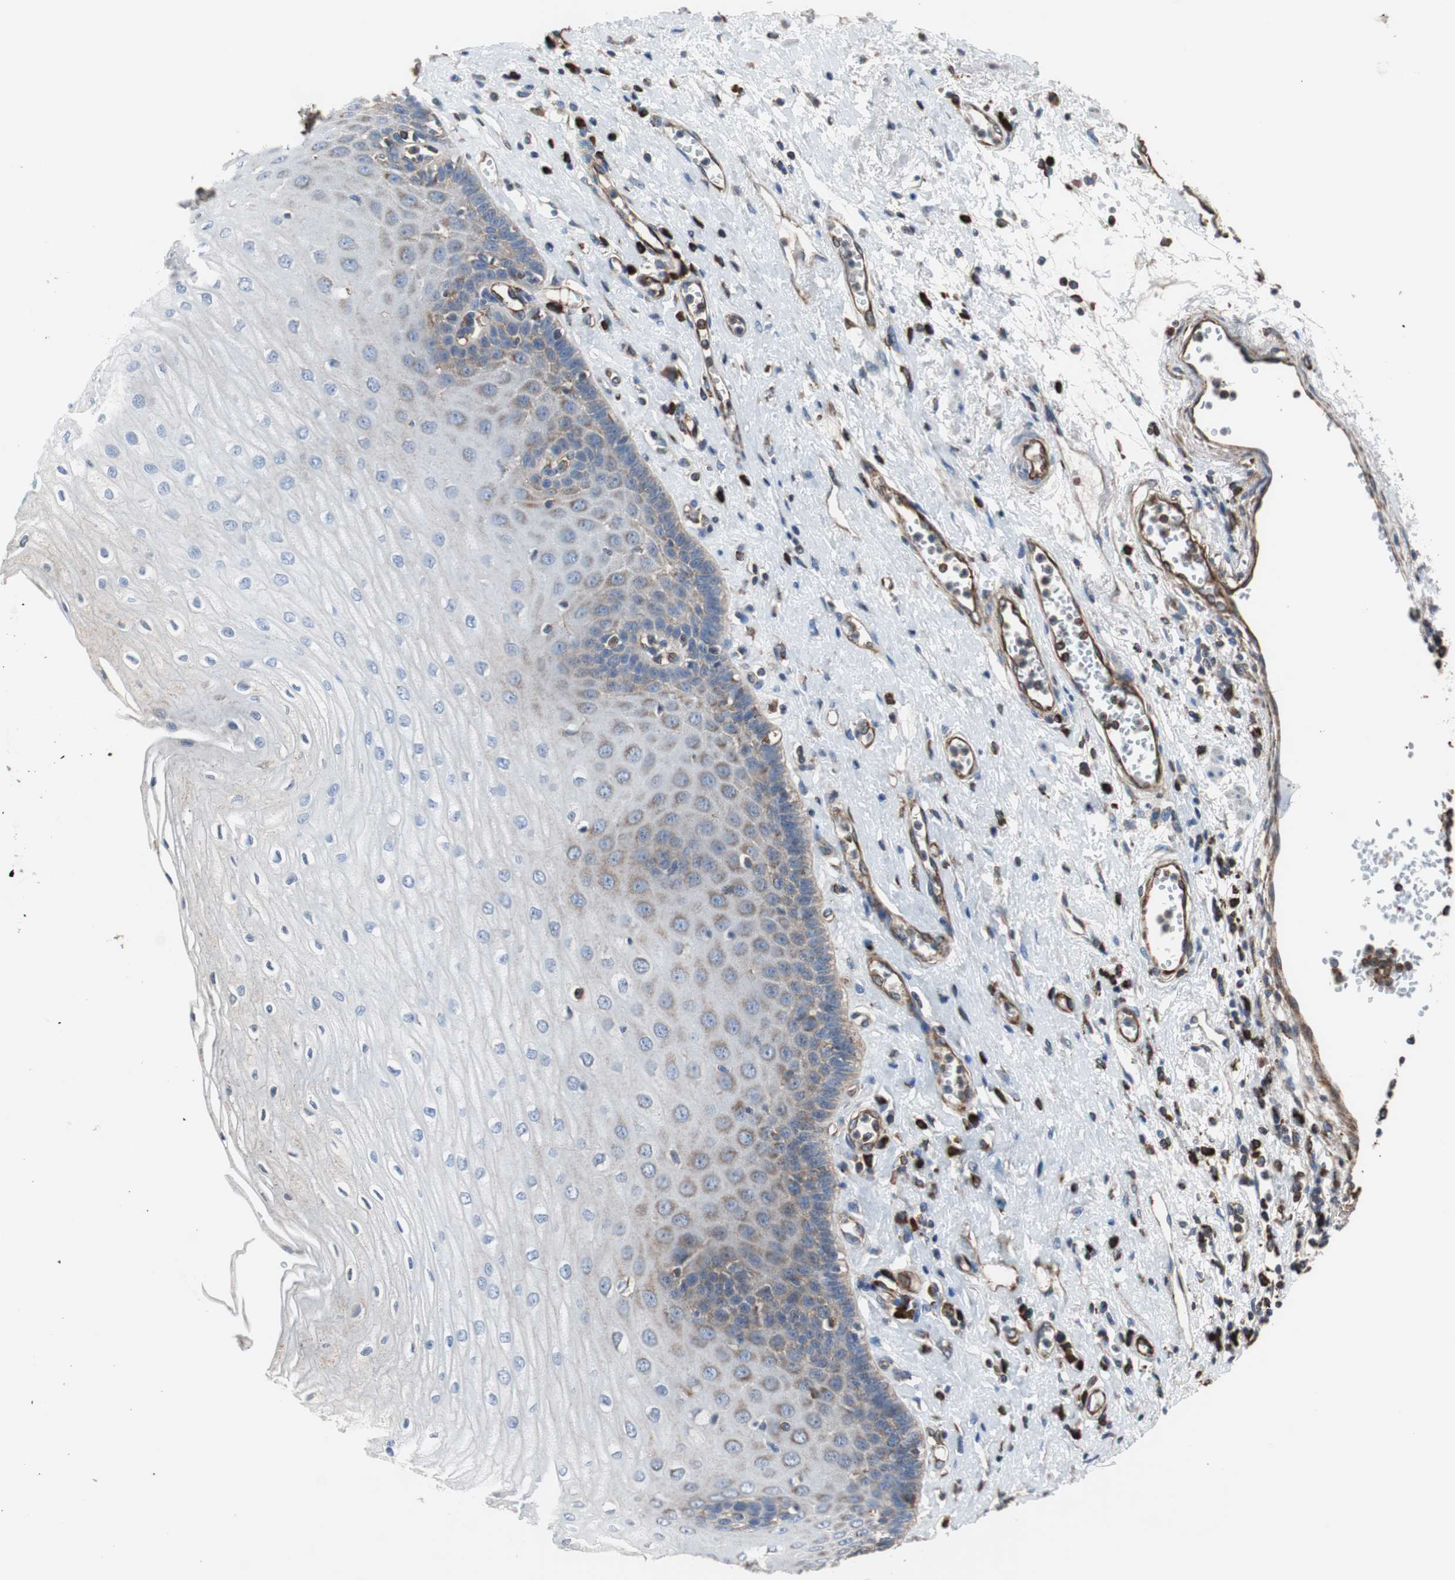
{"staining": {"intensity": "weak", "quantity": "25%-75%", "location": "cytoplasmic/membranous"}, "tissue": "esophagus", "cell_type": "Squamous epithelial cells", "image_type": "normal", "snomed": [{"axis": "morphology", "description": "Normal tissue, NOS"}, {"axis": "morphology", "description": "Squamous cell carcinoma, NOS"}, {"axis": "topography", "description": "Esophagus"}], "caption": "A micrograph of human esophagus stained for a protein reveals weak cytoplasmic/membranous brown staining in squamous epithelial cells.", "gene": "PLCG2", "patient": {"sex": "male", "age": 65}}